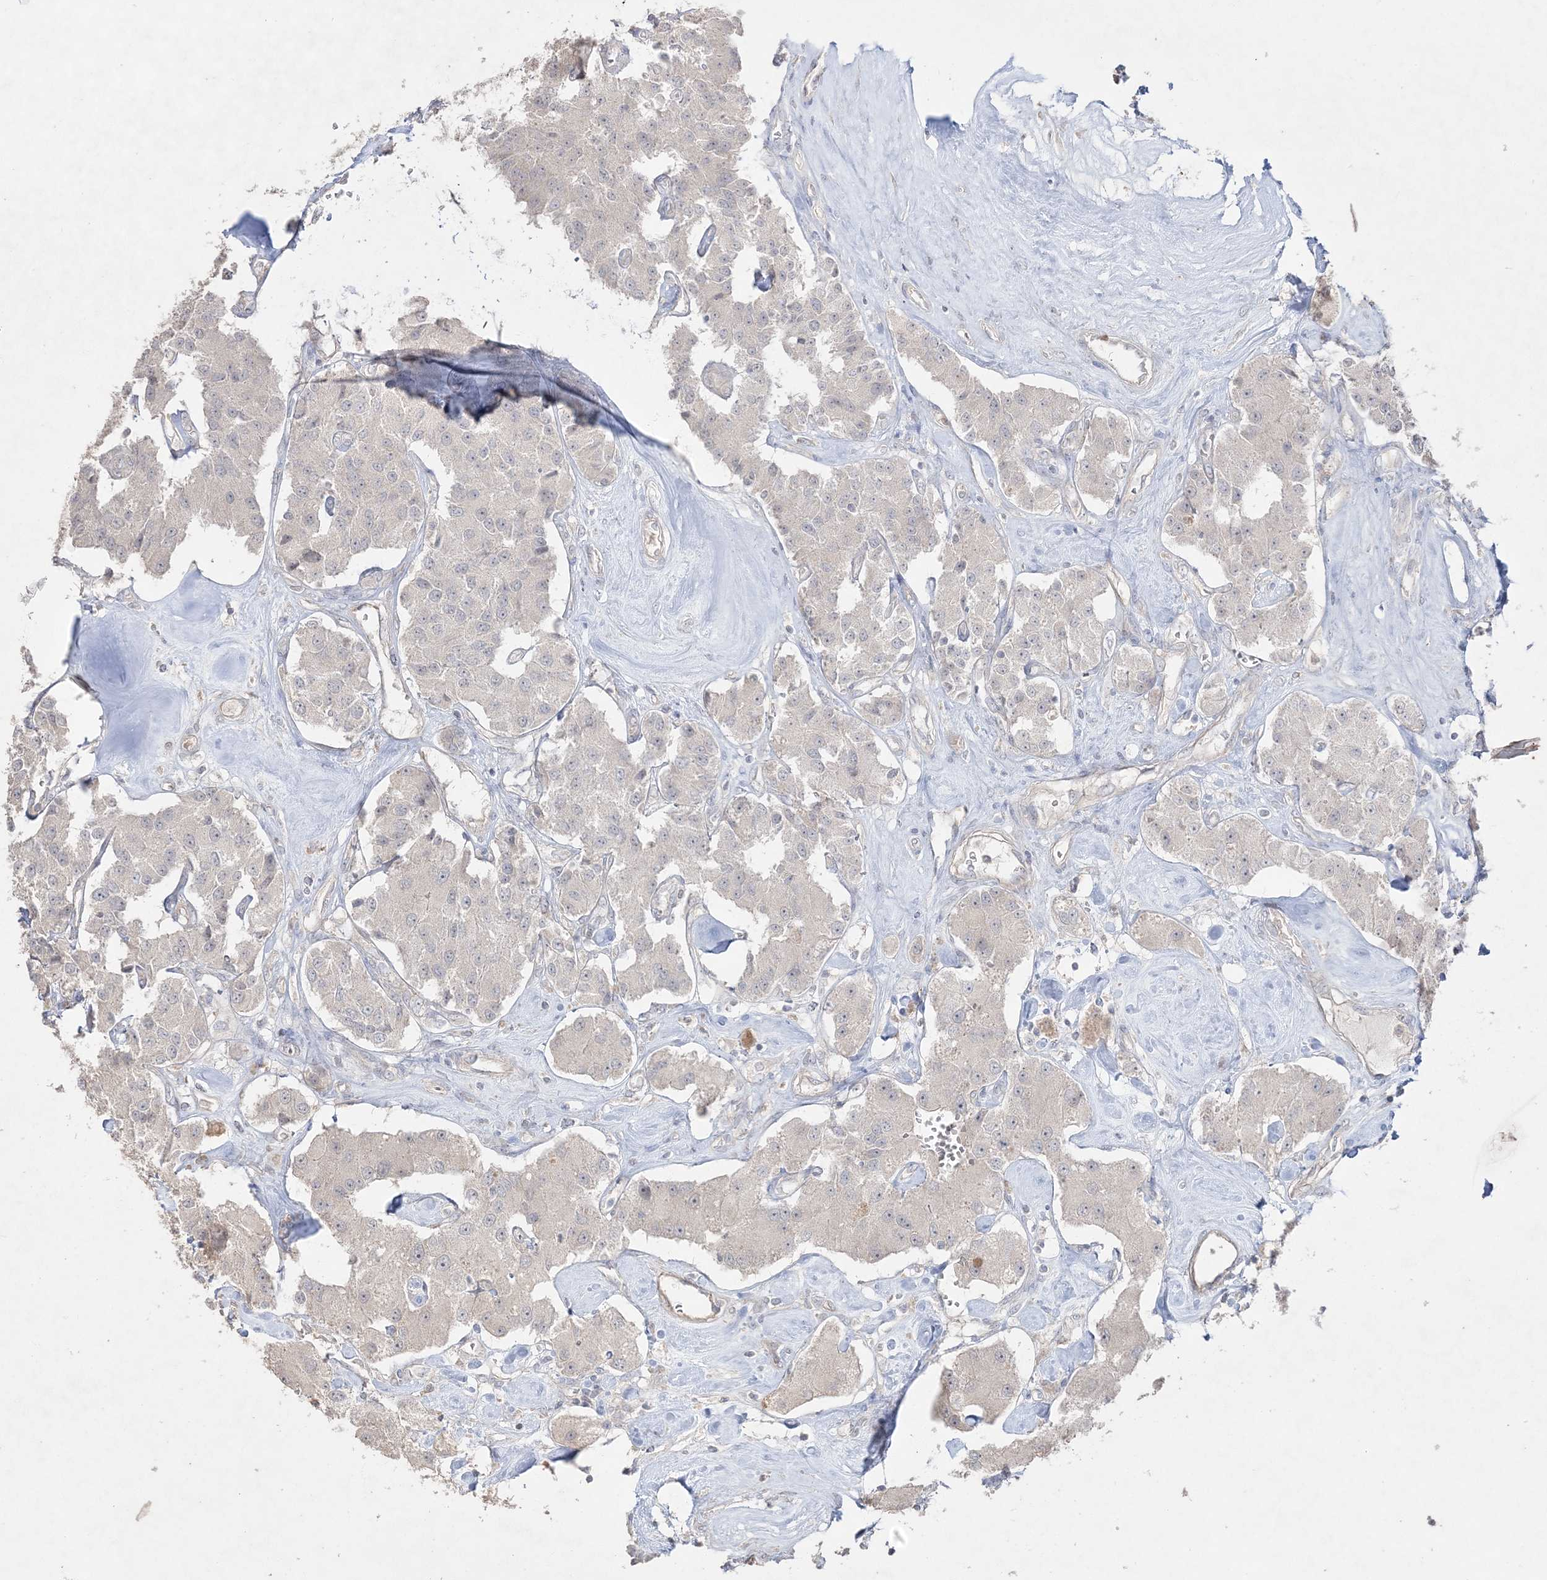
{"staining": {"intensity": "negative", "quantity": "none", "location": "none"}, "tissue": "carcinoid", "cell_type": "Tumor cells", "image_type": "cancer", "snomed": [{"axis": "morphology", "description": "Carcinoid, malignant, NOS"}, {"axis": "topography", "description": "Pancreas"}], "caption": "An IHC photomicrograph of carcinoid (malignant) is shown. There is no staining in tumor cells of carcinoid (malignant). (DAB IHC, high magnification).", "gene": "SH3BP4", "patient": {"sex": "male", "age": 41}}